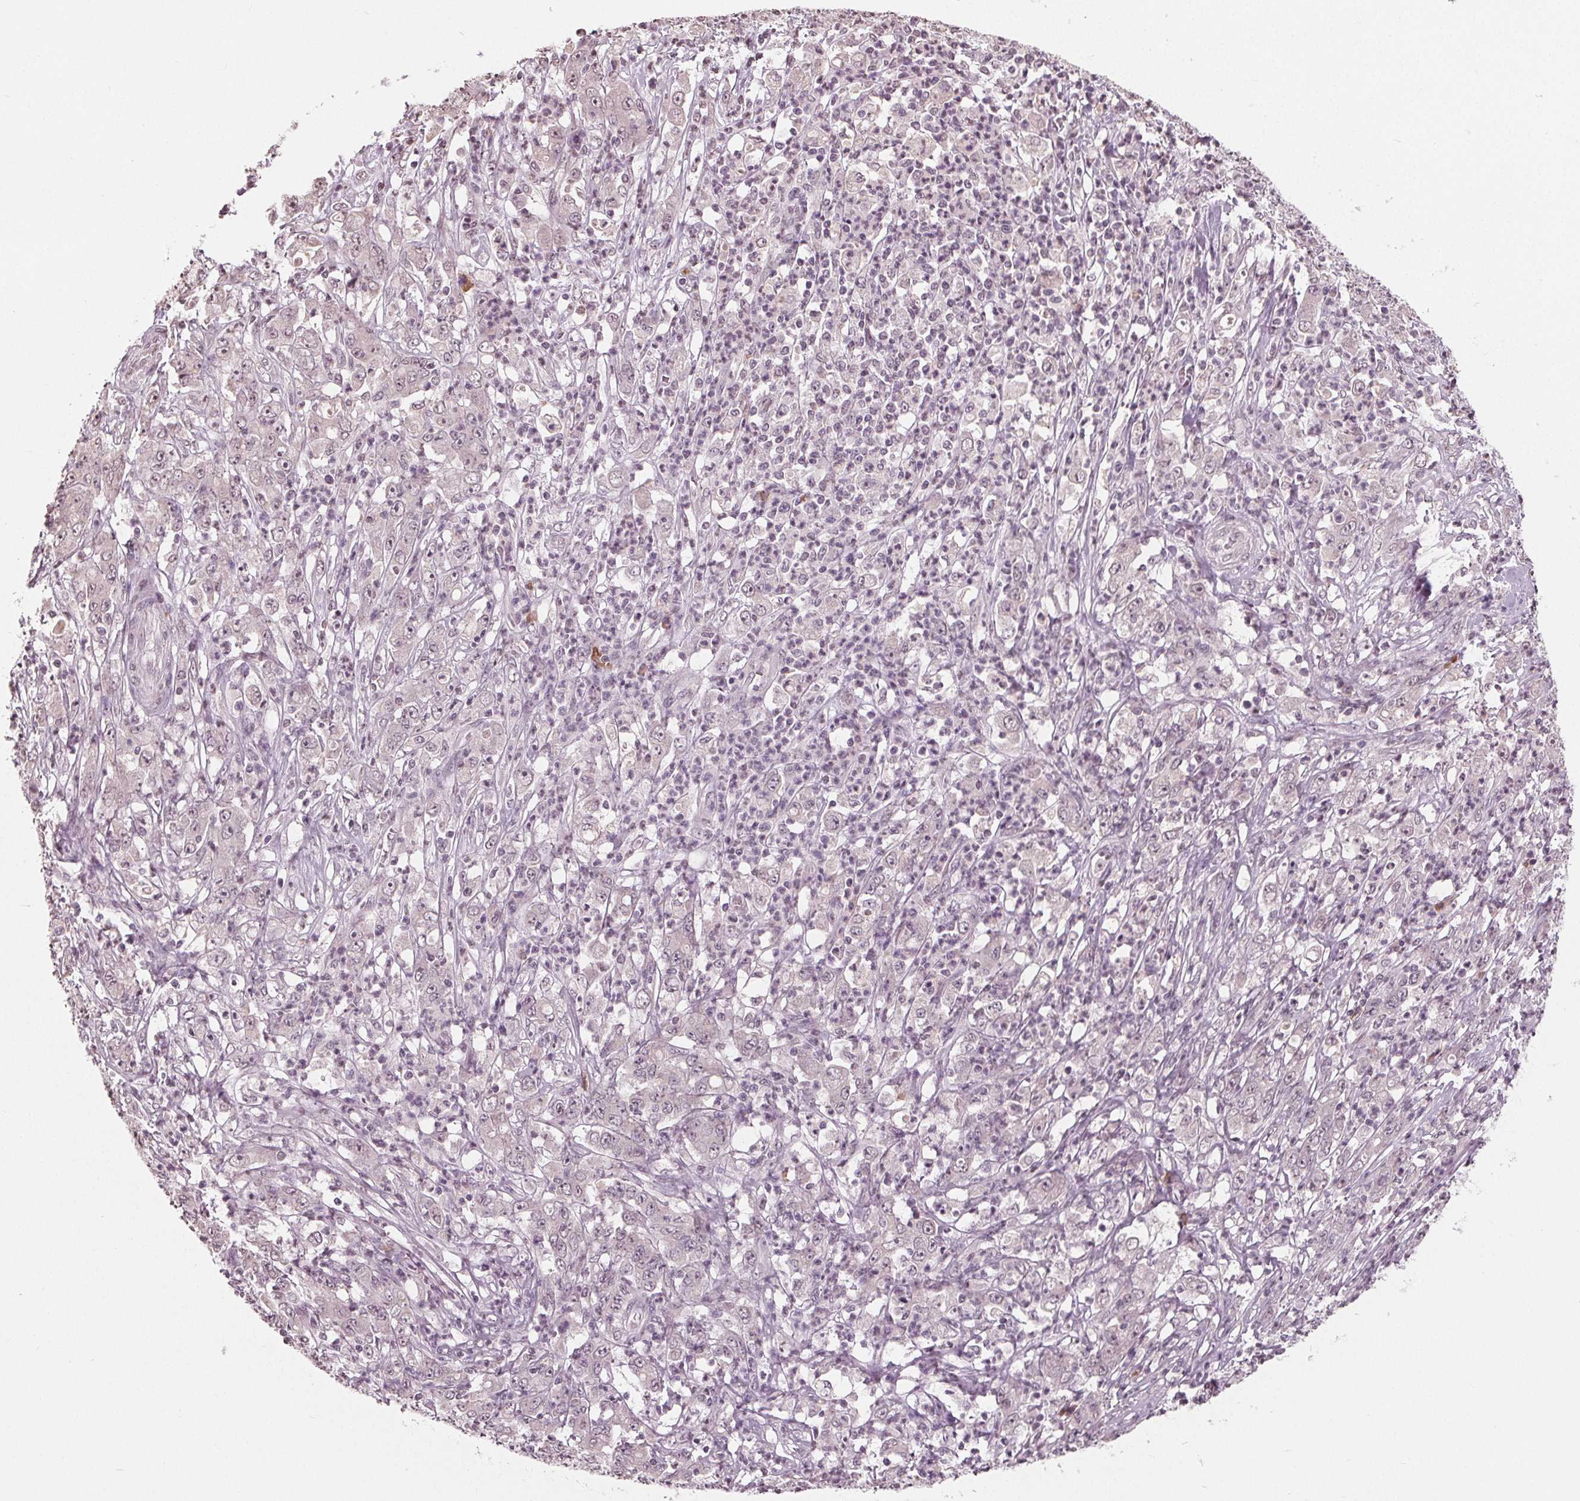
{"staining": {"intensity": "negative", "quantity": "none", "location": "none"}, "tissue": "stomach cancer", "cell_type": "Tumor cells", "image_type": "cancer", "snomed": [{"axis": "morphology", "description": "Adenocarcinoma, NOS"}, {"axis": "topography", "description": "Stomach, lower"}], "caption": "This is an immunohistochemistry (IHC) micrograph of human stomach cancer (adenocarcinoma). There is no positivity in tumor cells.", "gene": "CXCL16", "patient": {"sex": "female", "age": 71}}